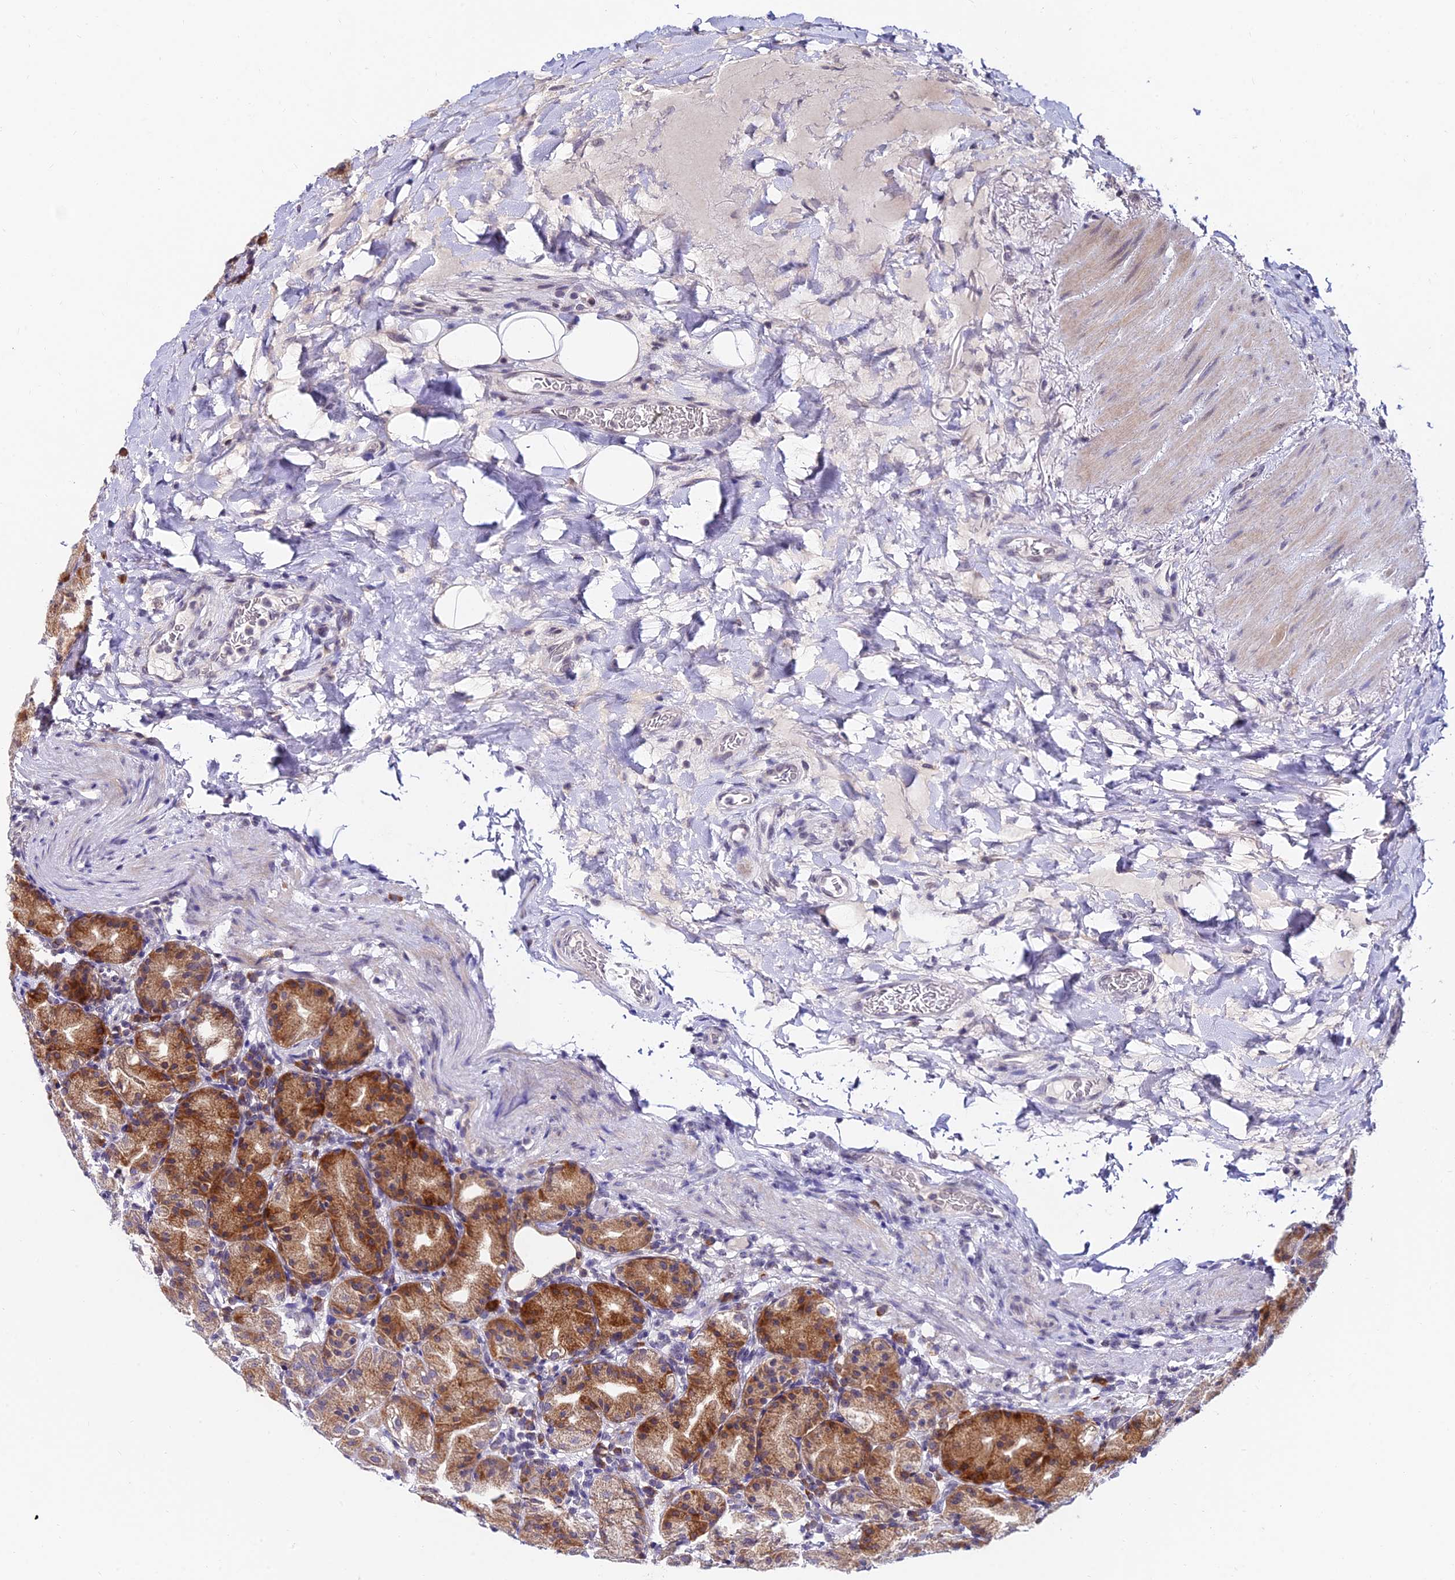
{"staining": {"intensity": "moderate", "quantity": "25%-75%", "location": "cytoplasmic/membranous"}, "tissue": "stomach", "cell_type": "Glandular cells", "image_type": "normal", "snomed": [{"axis": "morphology", "description": "Normal tissue, NOS"}, {"axis": "topography", "description": "Stomach"}], "caption": "Protein staining of unremarkable stomach exhibits moderate cytoplasmic/membranous staining in approximately 25%-75% of glandular cells. The staining is performed using DAB (3,3'-diaminobenzidine) brown chromogen to label protein expression. The nuclei are counter-stained blue using hematoxylin.", "gene": "CDNF", "patient": {"sex": "female", "age": 79}}